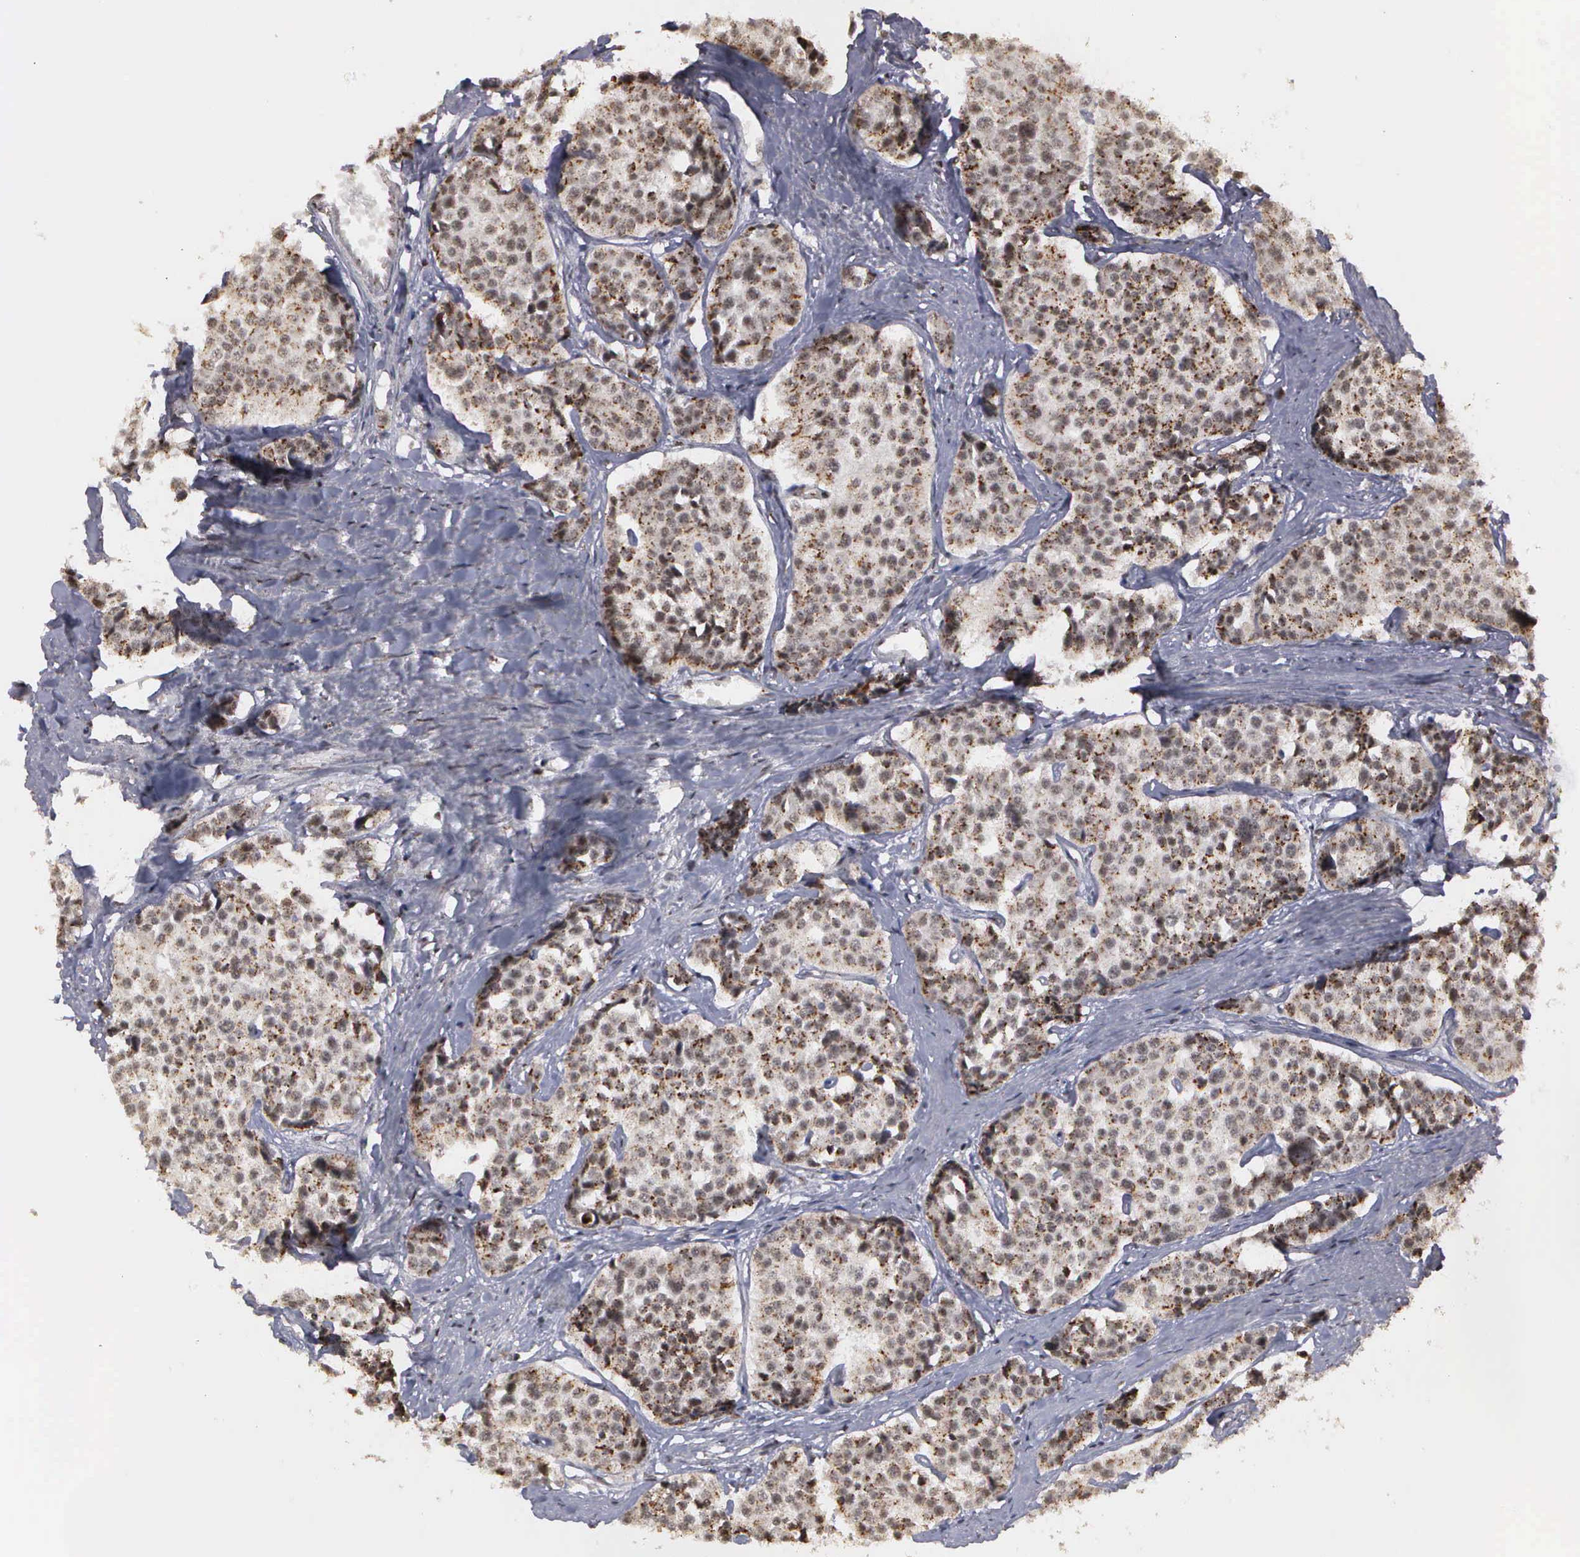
{"staining": {"intensity": "moderate", "quantity": ">75%", "location": "cytoplasmic/membranous,nuclear"}, "tissue": "carcinoid", "cell_type": "Tumor cells", "image_type": "cancer", "snomed": [{"axis": "morphology", "description": "Carcinoid, malignant, NOS"}, {"axis": "topography", "description": "Small intestine"}], "caption": "Moderate cytoplasmic/membranous and nuclear staining is present in approximately >75% of tumor cells in carcinoid.", "gene": "GTF2A1", "patient": {"sex": "male", "age": 60}}